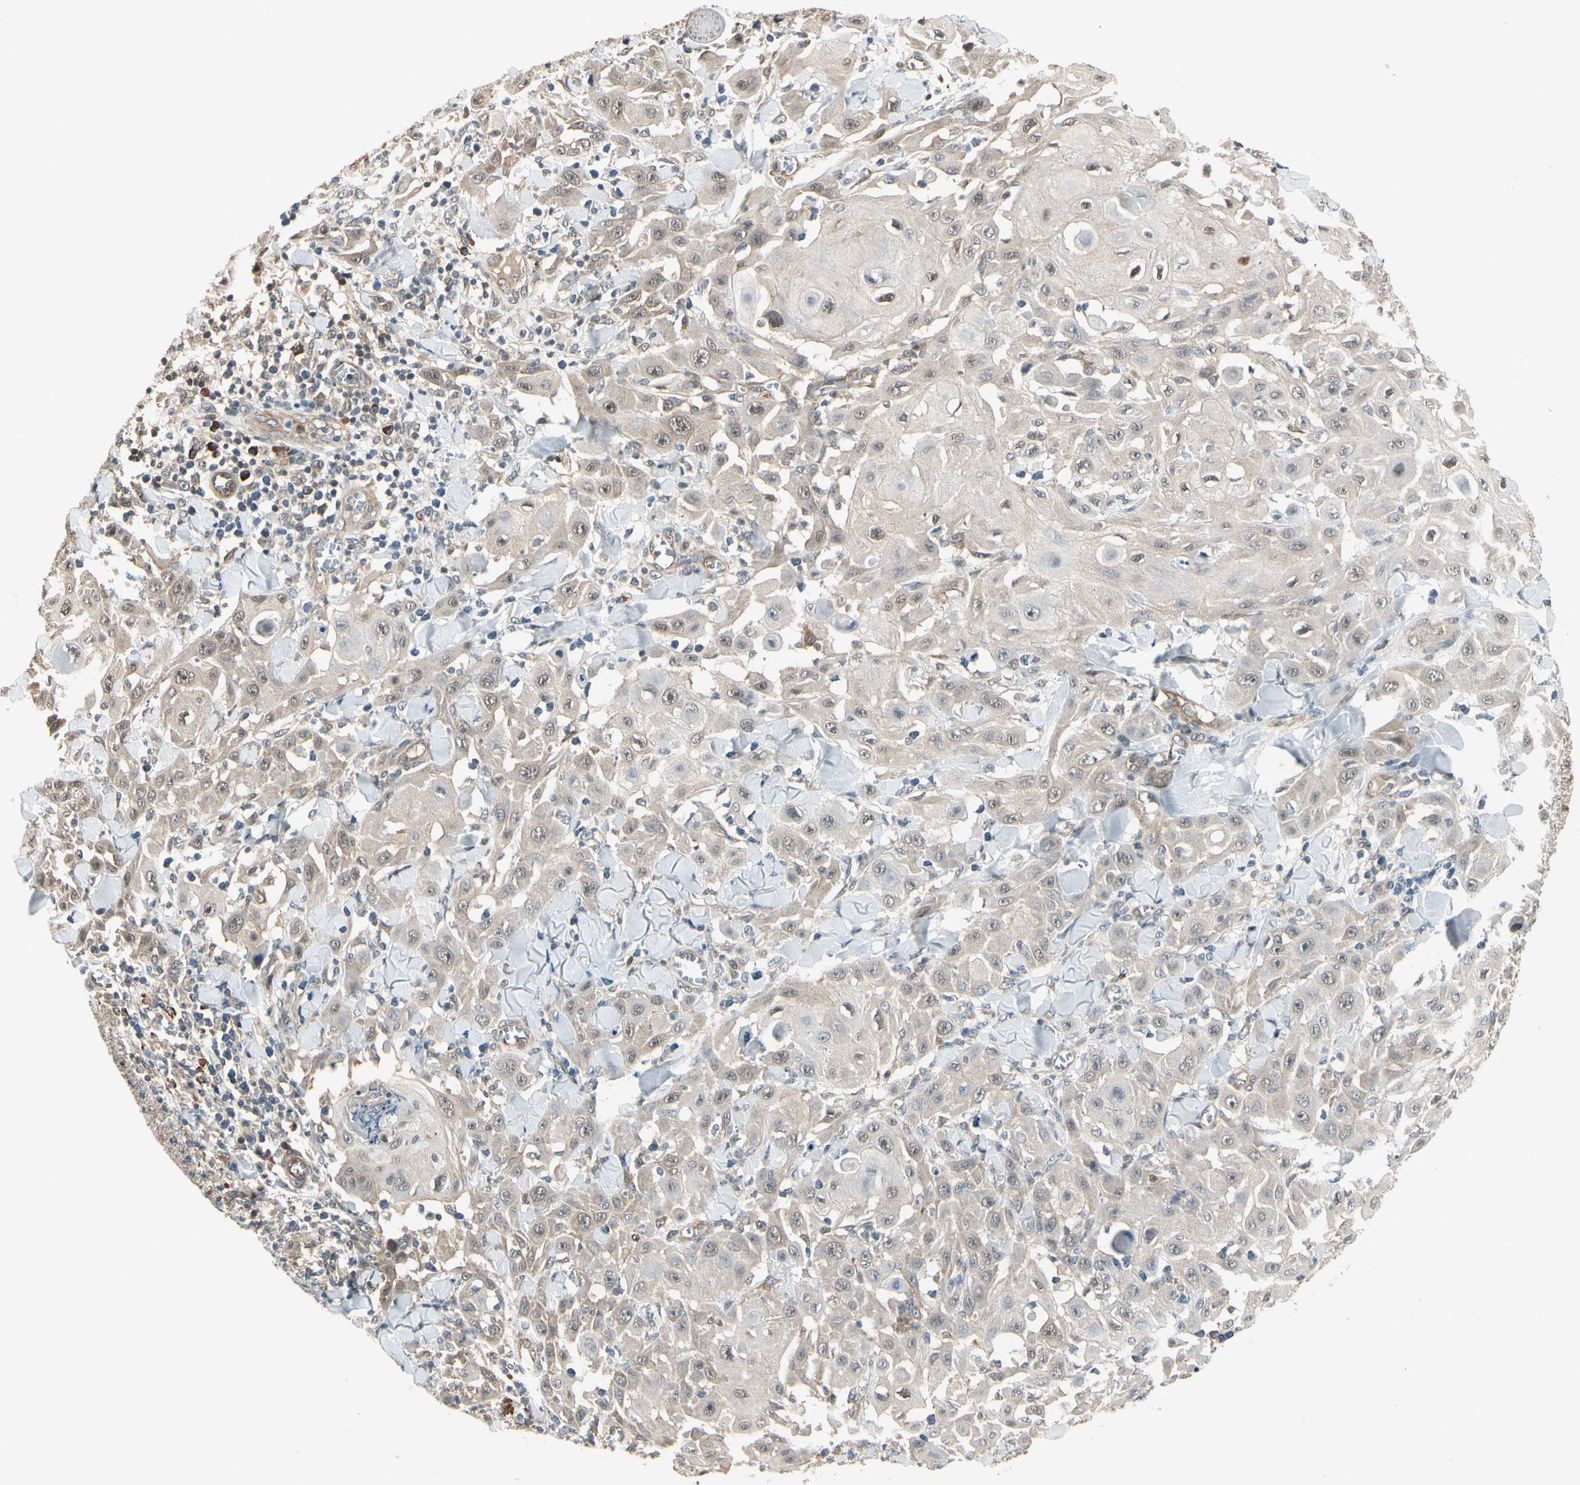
{"staining": {"intensity": "weak", "quantity": ">75%", "location": "cytoplasmic/membranous,nuclear"}, "tissue": "skin cancer", "cell_type": "Tumor cells", "image_type": "cancer", "snomed": [{"axis": "morphology", "description": "Squamous cell carcinoma, NOS"}, {"axis": "topography", "description": "Skin"}], "caption": "Brown immunohistochemical staining in skin cancer (squamous cell carcinoma) reveals weak cytoplasmic/membranous and nuclear staining in about >75% of tumor cells.", "gene": "RASGRF1", "patient": {"sex": "male", "age": 24}}